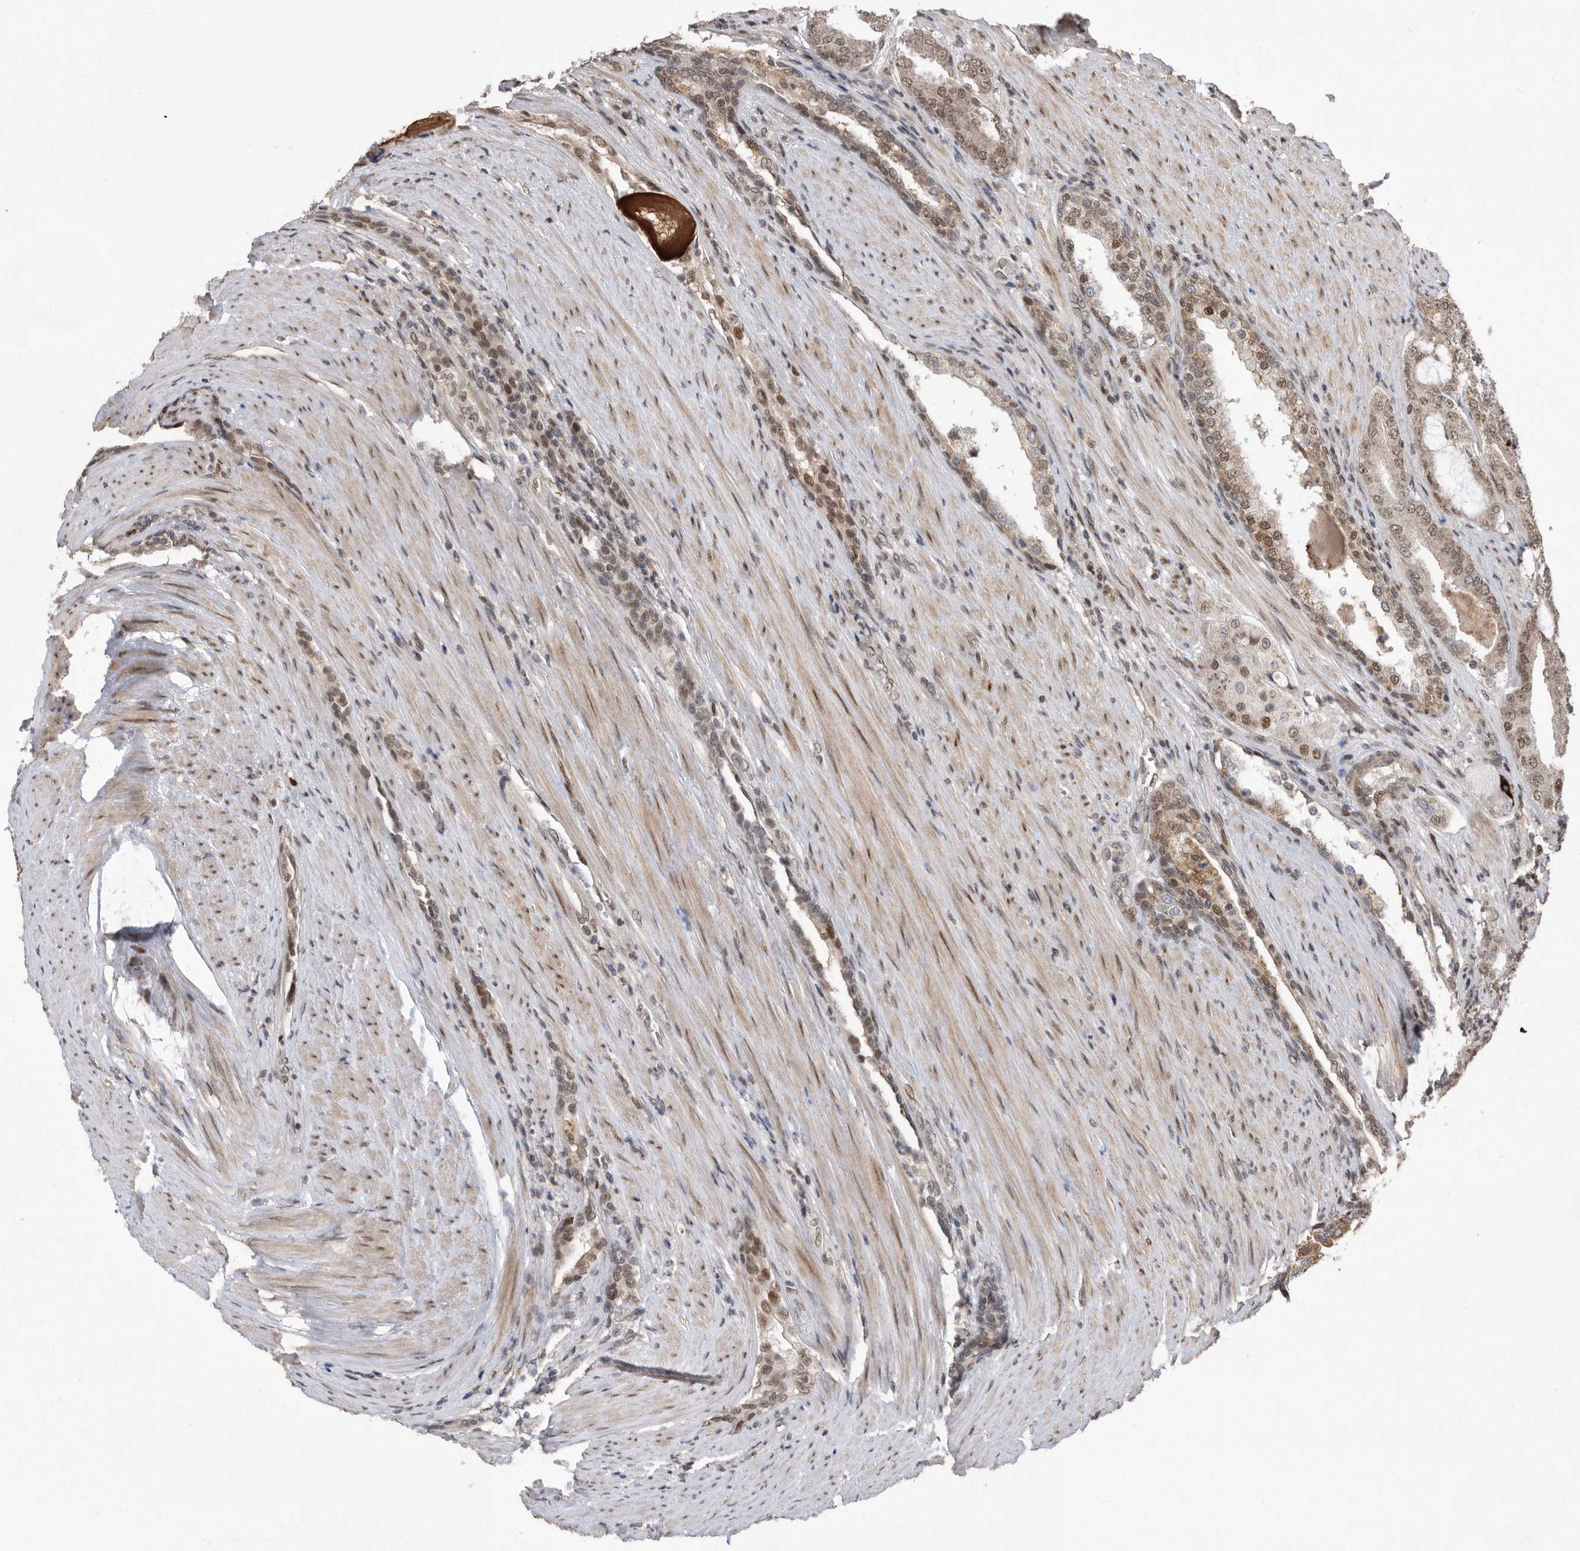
{"staining": {"intensity": "moderate", "quantity": "25%-75%", "location": "nuclear"}, "tissue": "prostate cancer", "cell_type": "Tumor cells", "image_type": "cancer", "snomed": [{"axis": "morphology", "description": "Adenocarcinoma, High grade"}, {"axis": "topography", "description": "Prostate"}], "caption": "Protein staining of prostate high-grade adenocarcinoma tissue shows moderate nuclear staining in about 25%-75% of tumor cells.", "gene": "TDRD3", "patient": {"sex": "male", "age": 60}}